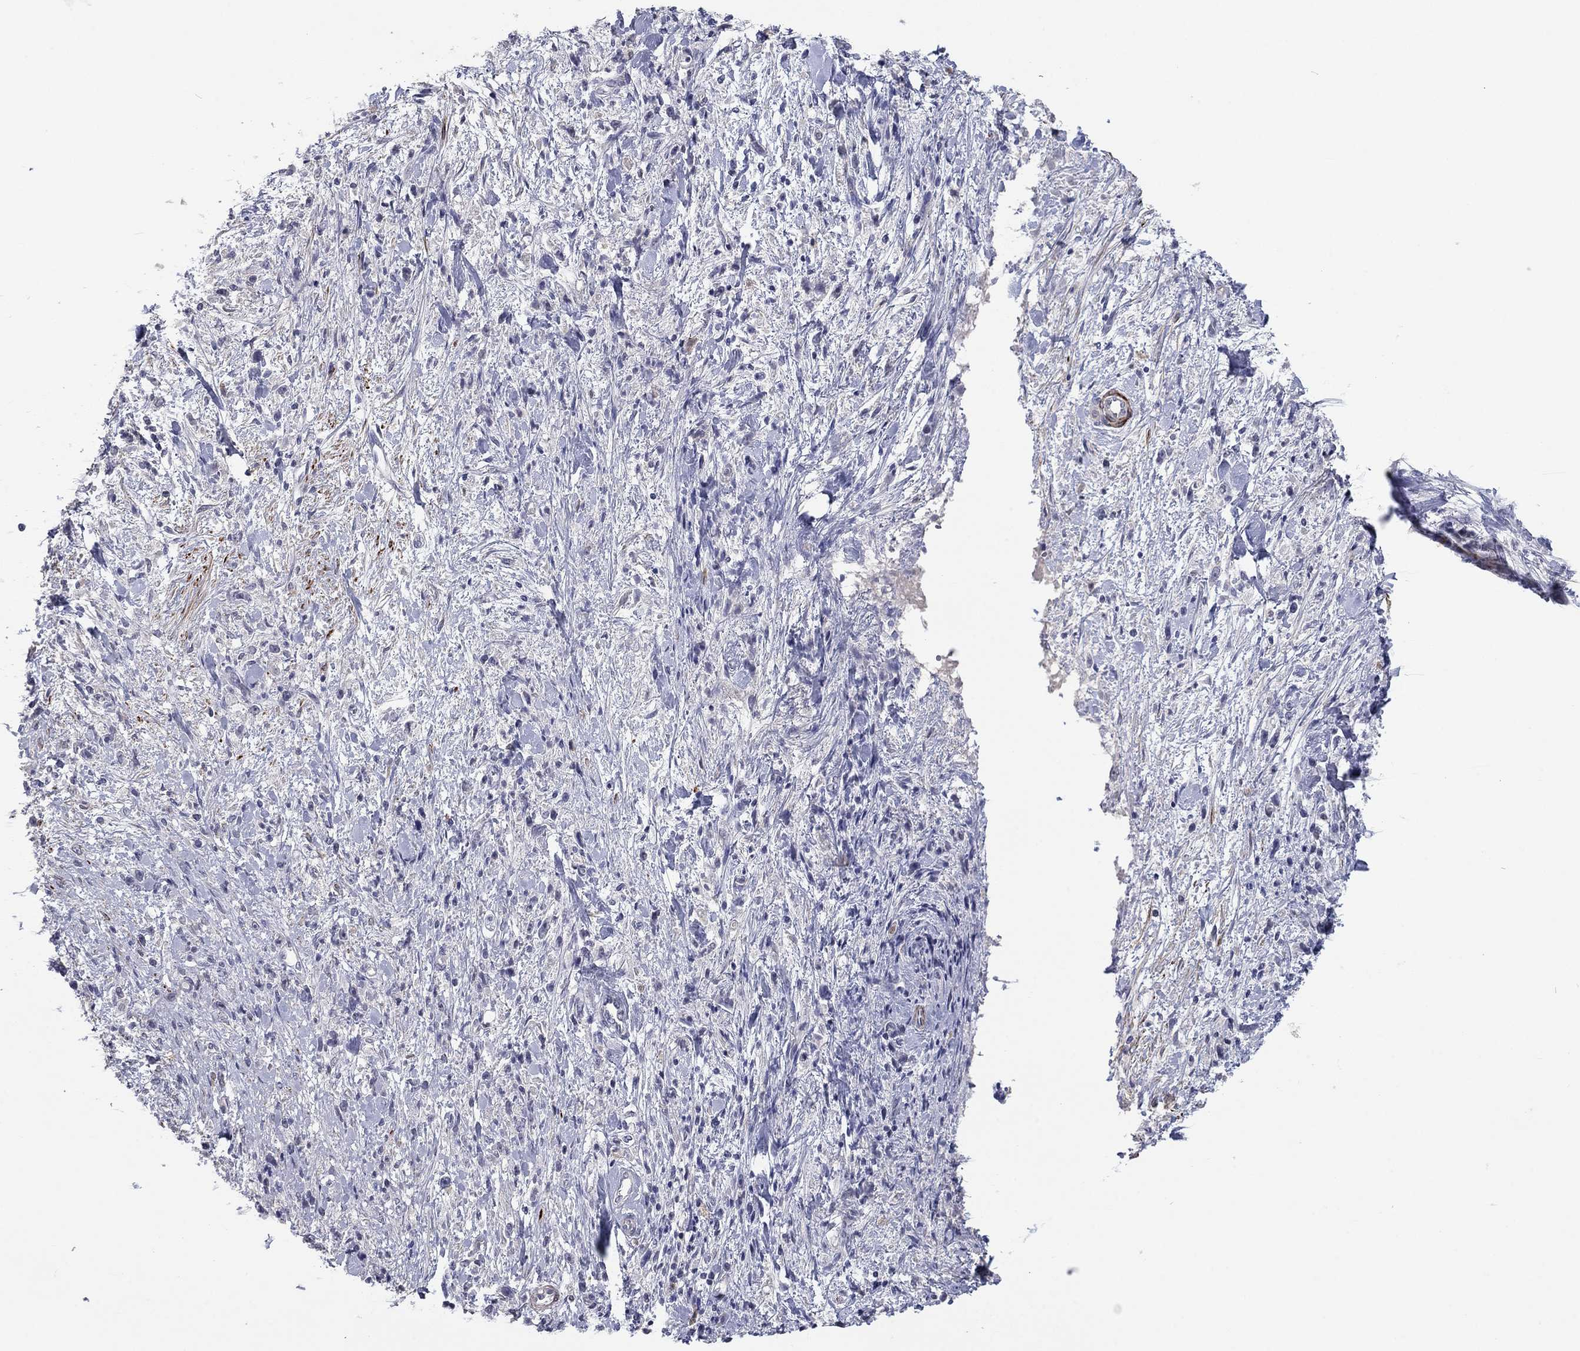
{"staining": {"intensity": "negative", "quantity": "none", "location": "none"}, "tissue": "stomach cancer", "cell_type": "Tumor cells", "image_type": "cancer", "snomed": [{"axis": "morphology", "description": "Adenocarcinoma, NOS"}, {"axis": "topography", "description": "Stomach"}], "caption": "IHC of stomach adenocarcinoma reveals no positivity in tumor cells.", "gene": "IP6K3", "patient": {"sex": "female", "age": 59}}